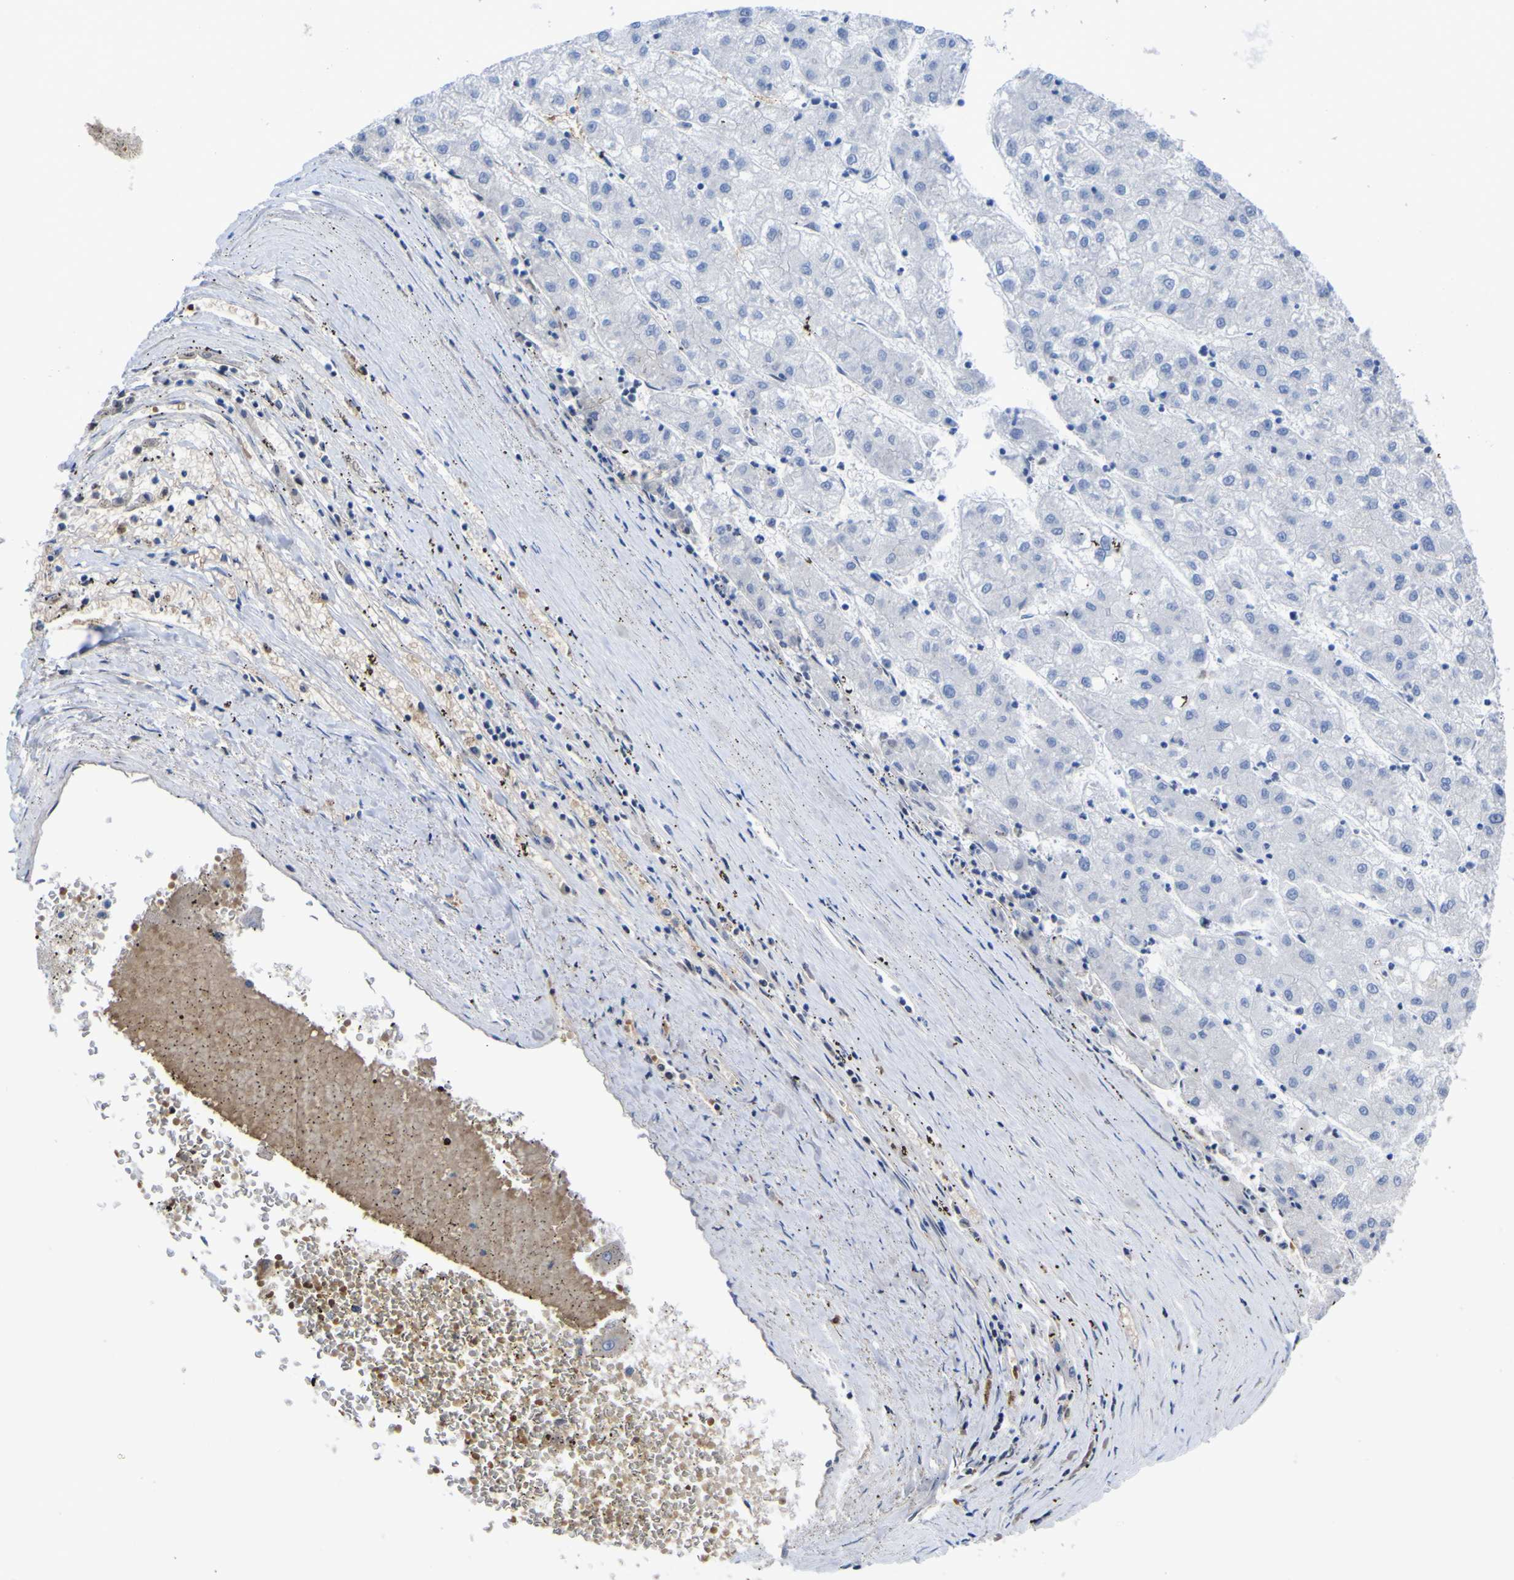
{"staining": {"intensity": "negative", "quantity": "none", "location": "none"}, "tissue": "liver cancer", "cell_type": "Tumor cells", "image_type": "cancer", "snomed": [{"axis": "morphology", "description": "Carcinoma, Hepatocellular, NOS"}, {"axis": "topography", "description": "Liver"}], "caption": "High power microscopy image of an immunohistochemistry micrograph of liver hepatocellular carcinoma, revealing no significant staining in tumor cells.", "gene": "GCM1", "patient": {"sex": "male", "age": 72}}